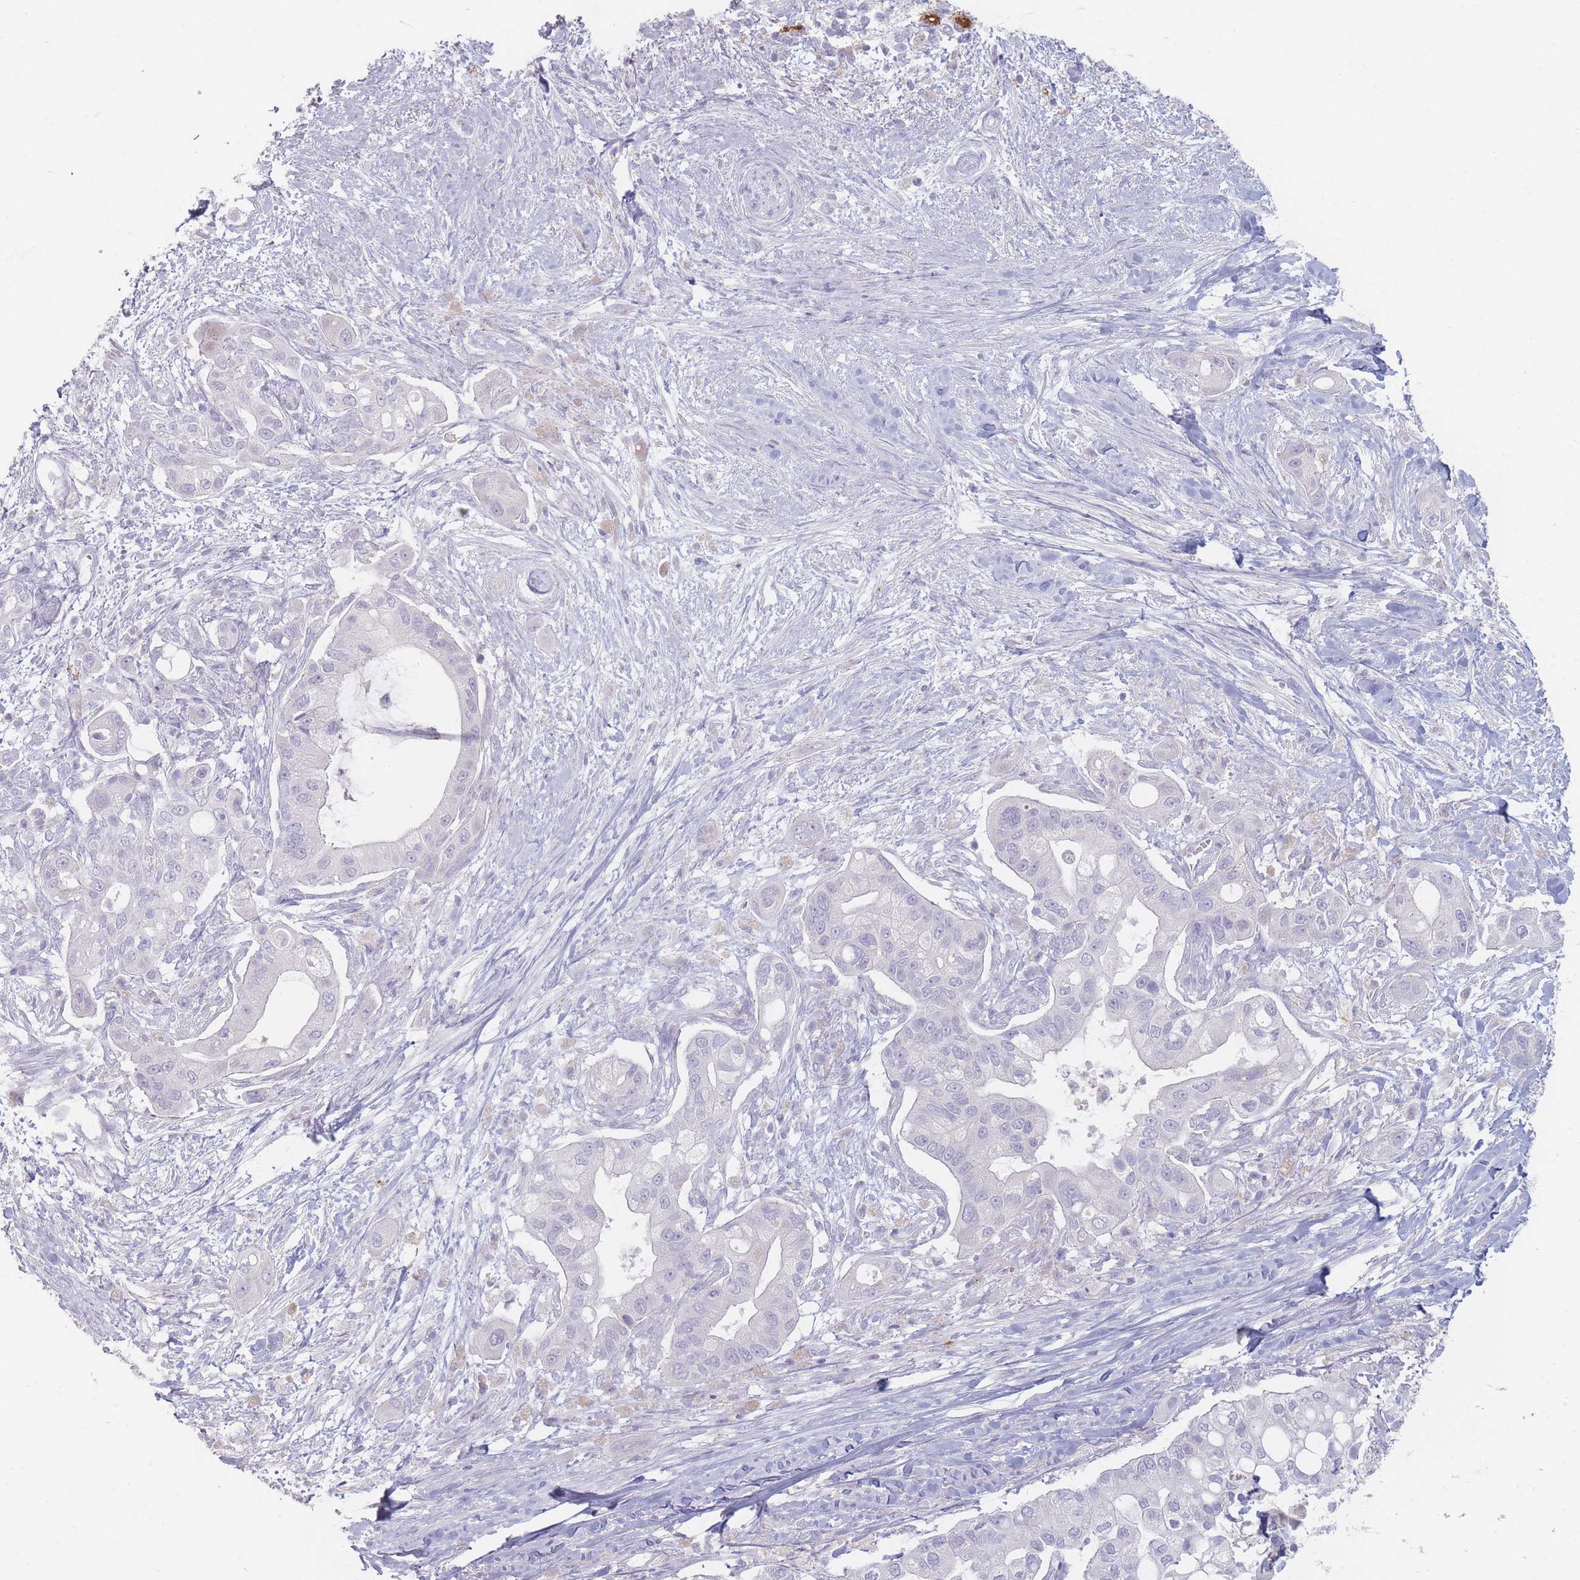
{"staining": {"intensity": "negative", "quantity": "none", "location": "none"}, "tissue": "pancreatic cancer", "cell_type": "Tumor cells", "image_type": "cancer", "snomed": [{"axis": "morphology", "description": "Adenocarcinoma, NOS"}, {"axis": "topography", "description": "Pancreas"}], "caption": "IHC image of neoplastic tissue: human pancreatic cancer stained with DAB (3,3'-diaminobenzidine) reveals no significant protein staining in tumor cells.", "gene": "HELZ2", "patient": {"sex": "male", "age": 57}}